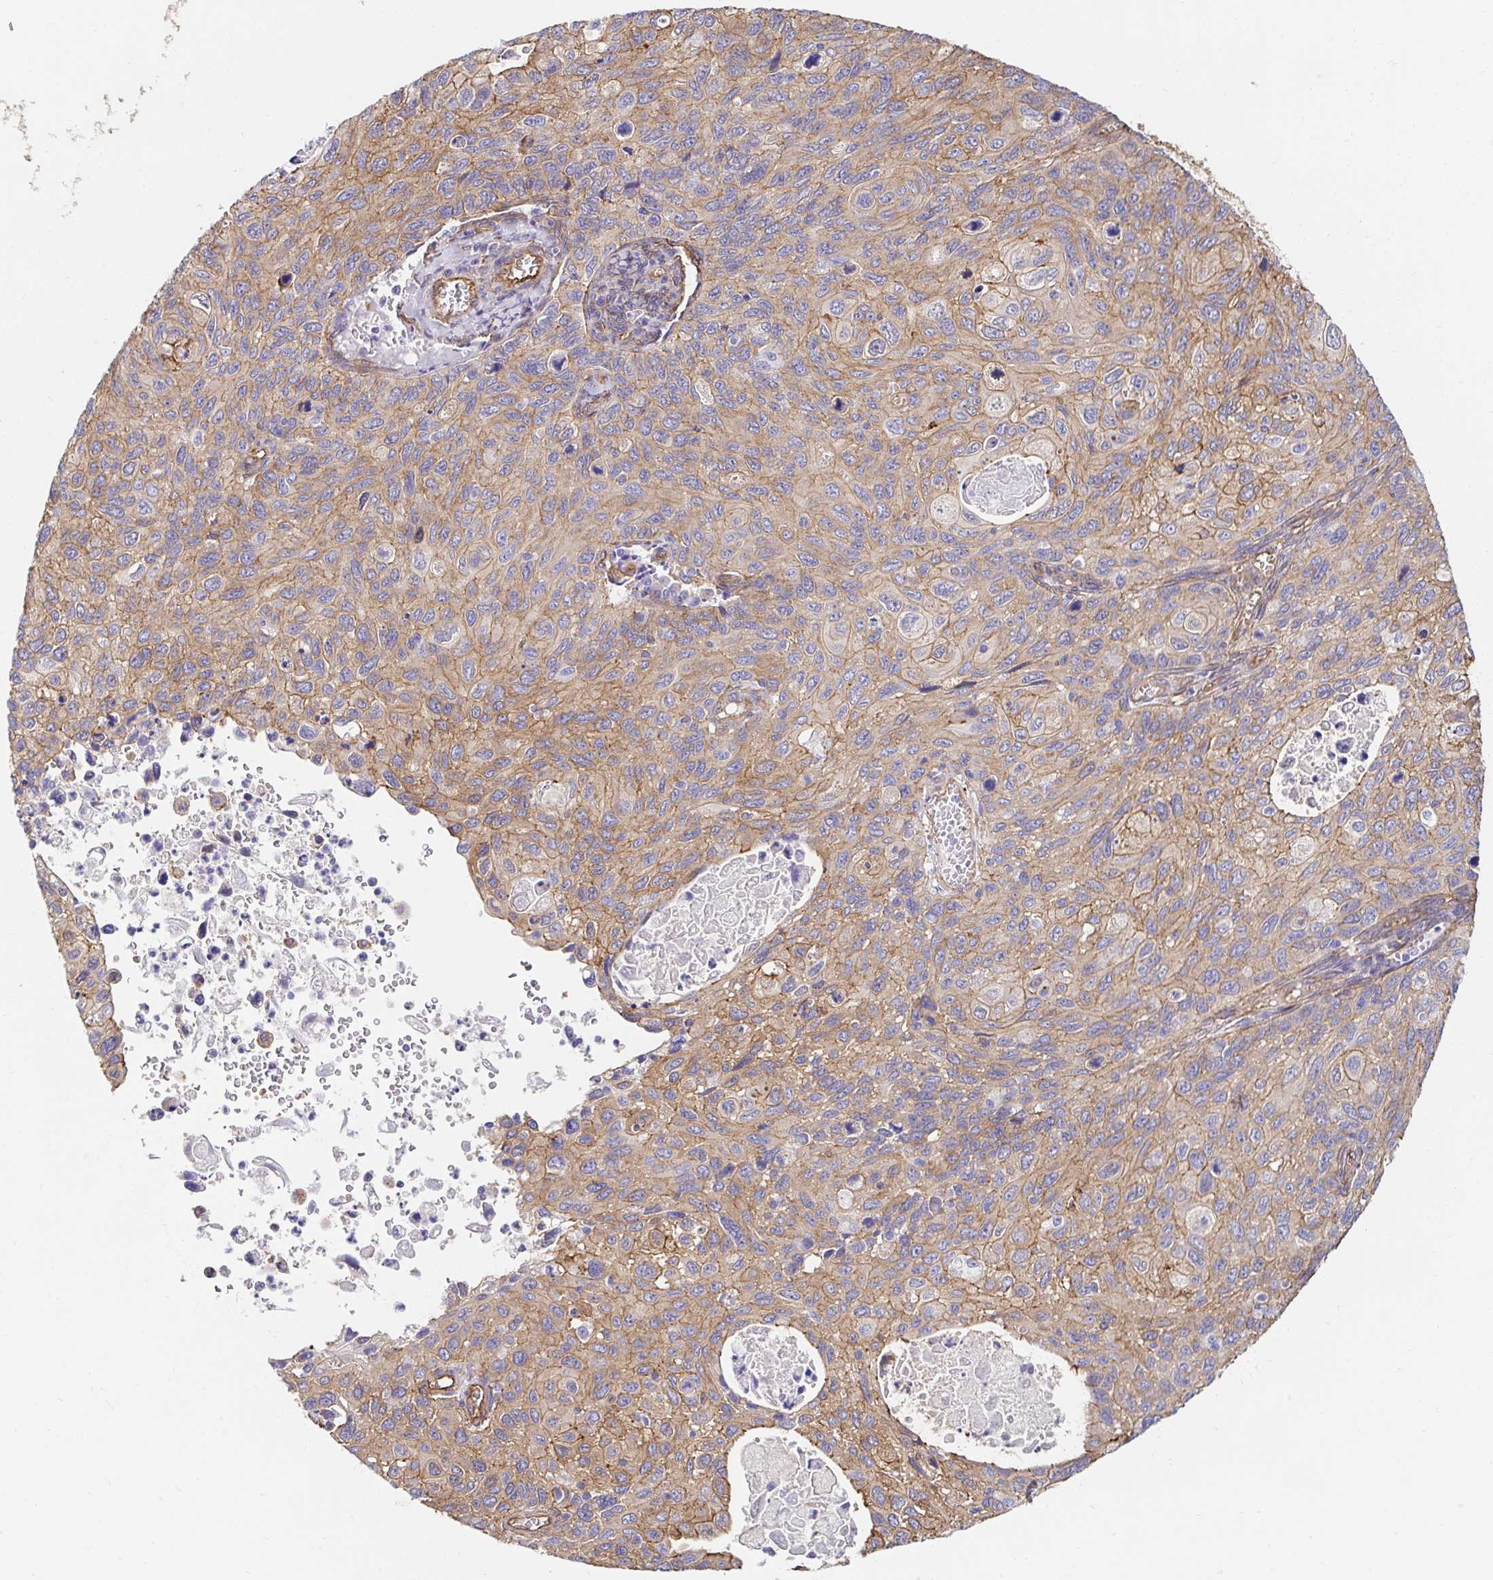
{"staining": {"intensity": "moderate", "quantity": ">75%", "location": "cytoplasmic/membranous"}, "tissue": "cervical cancer", "cell_type": "Tumor cells", "image_type": "cancer", "snomed": [{"axis": "morphology", "description": "Squamous cell carcinoma, NOS"}, {"axis": "topography", "description": "Cervix"}], "caption": "DAB (3,3'-diaminobenzidine) immunohistochemical staining of squamous cell carcinoma (cervical) shows moderate cytoplasmic/membranous protein expression in approximately >75% of tumor cells.", "gene": "CTTN", "patient": {"sex": "female", "age": 70}}